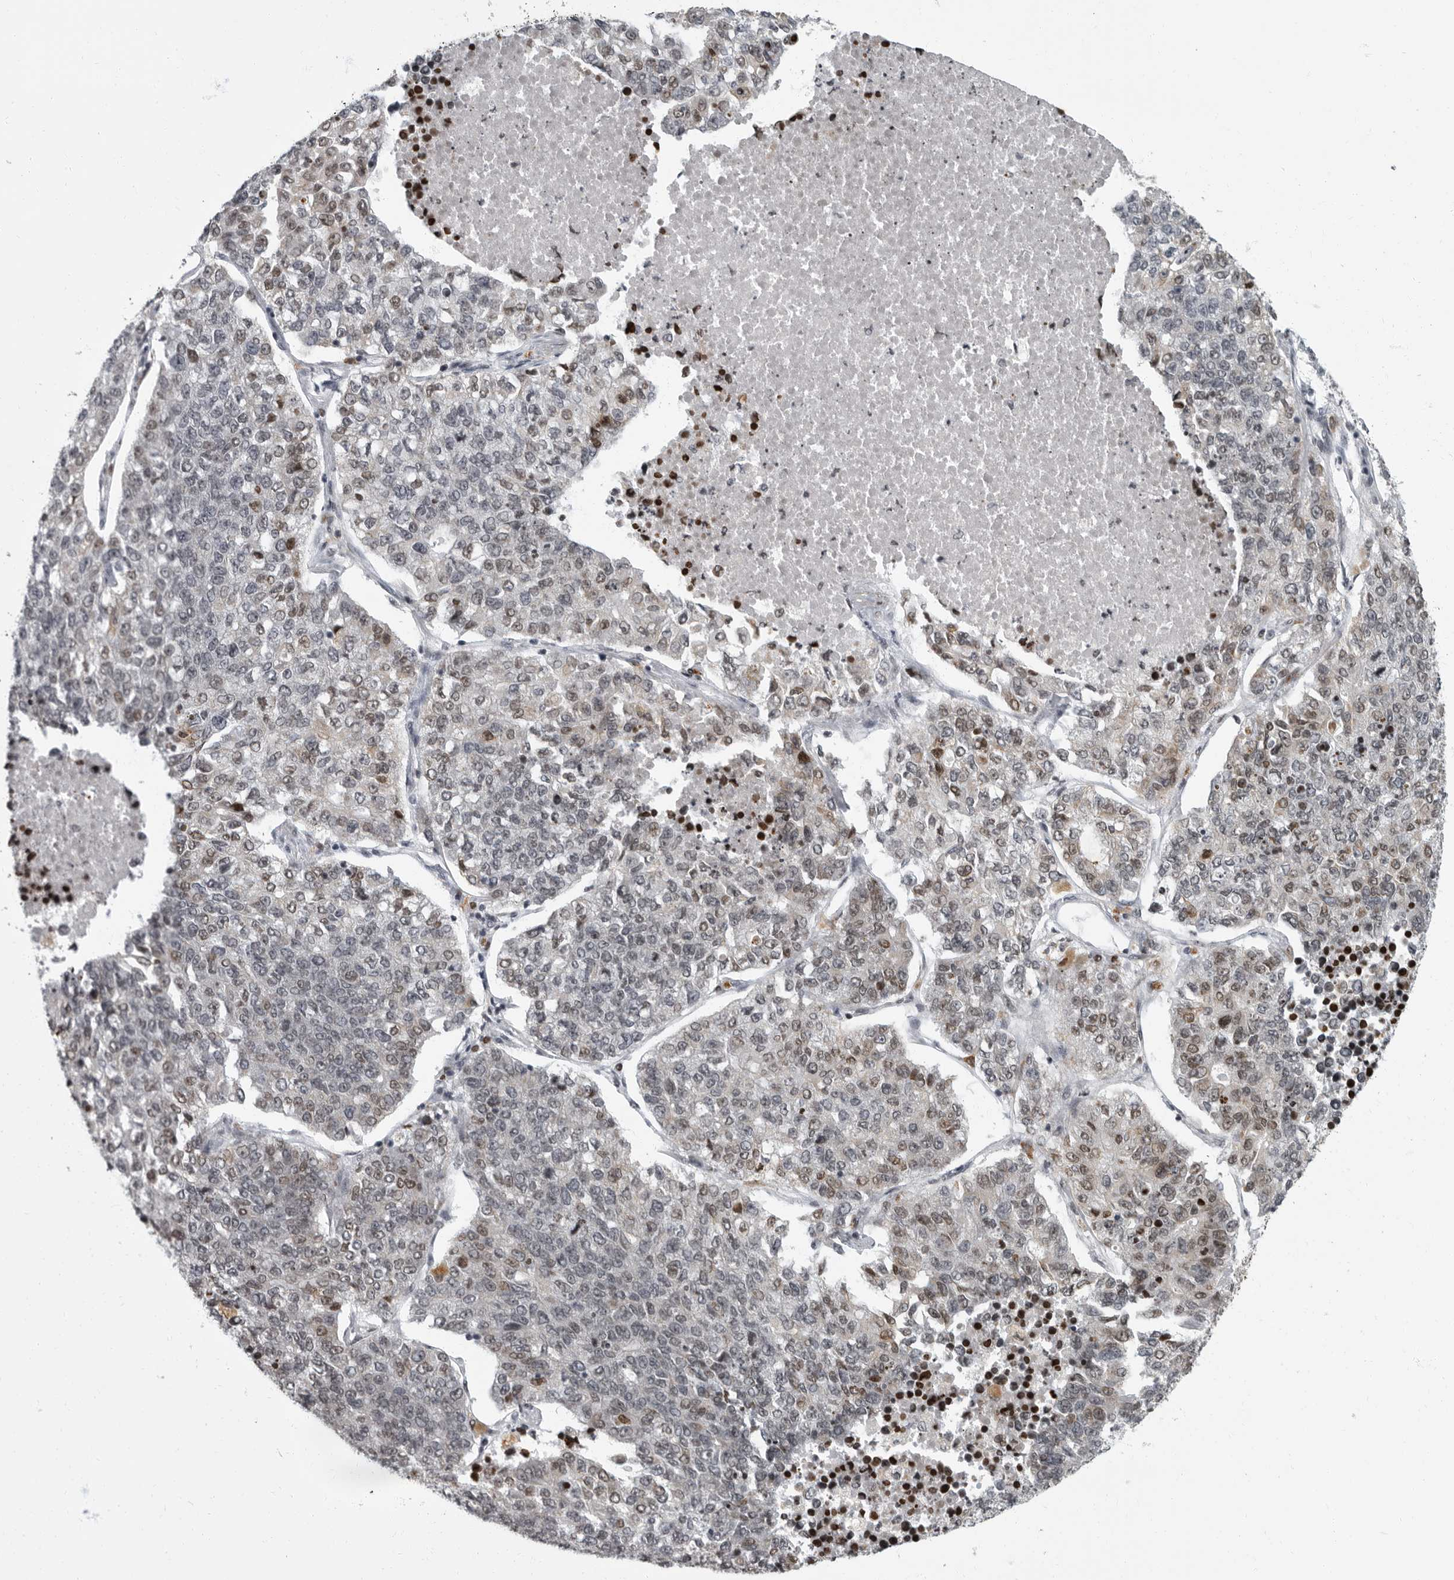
{"staining": {"intensity": "moderate", "quantity": "<25%", "location": "nuclear"}, "tissue": "lung cancer", "cell_type": "Tumor cells", "image_type": "cancer", "snomed": [{"axis": "morphology", "description": "Adenocarcinoma, NOS"}, {"axis": "topography", "description": "Lung"}], "caption": "High-magnification brightfield microscopy of adenocarcinoma (lung) stained with DAB (3,3'-diaminobenzidine) (brown) and counterstained with hematoxylin (blue). tumor cells exhibit moderate nuclear positivity is appreciated in about<25% of cells. (DAB (3,3'-diaminobenzidine) = brown stain, brightfield microscopy at high magnification).", "gene": "EVI5", "patient": {"sex": "male", "age": 49}}